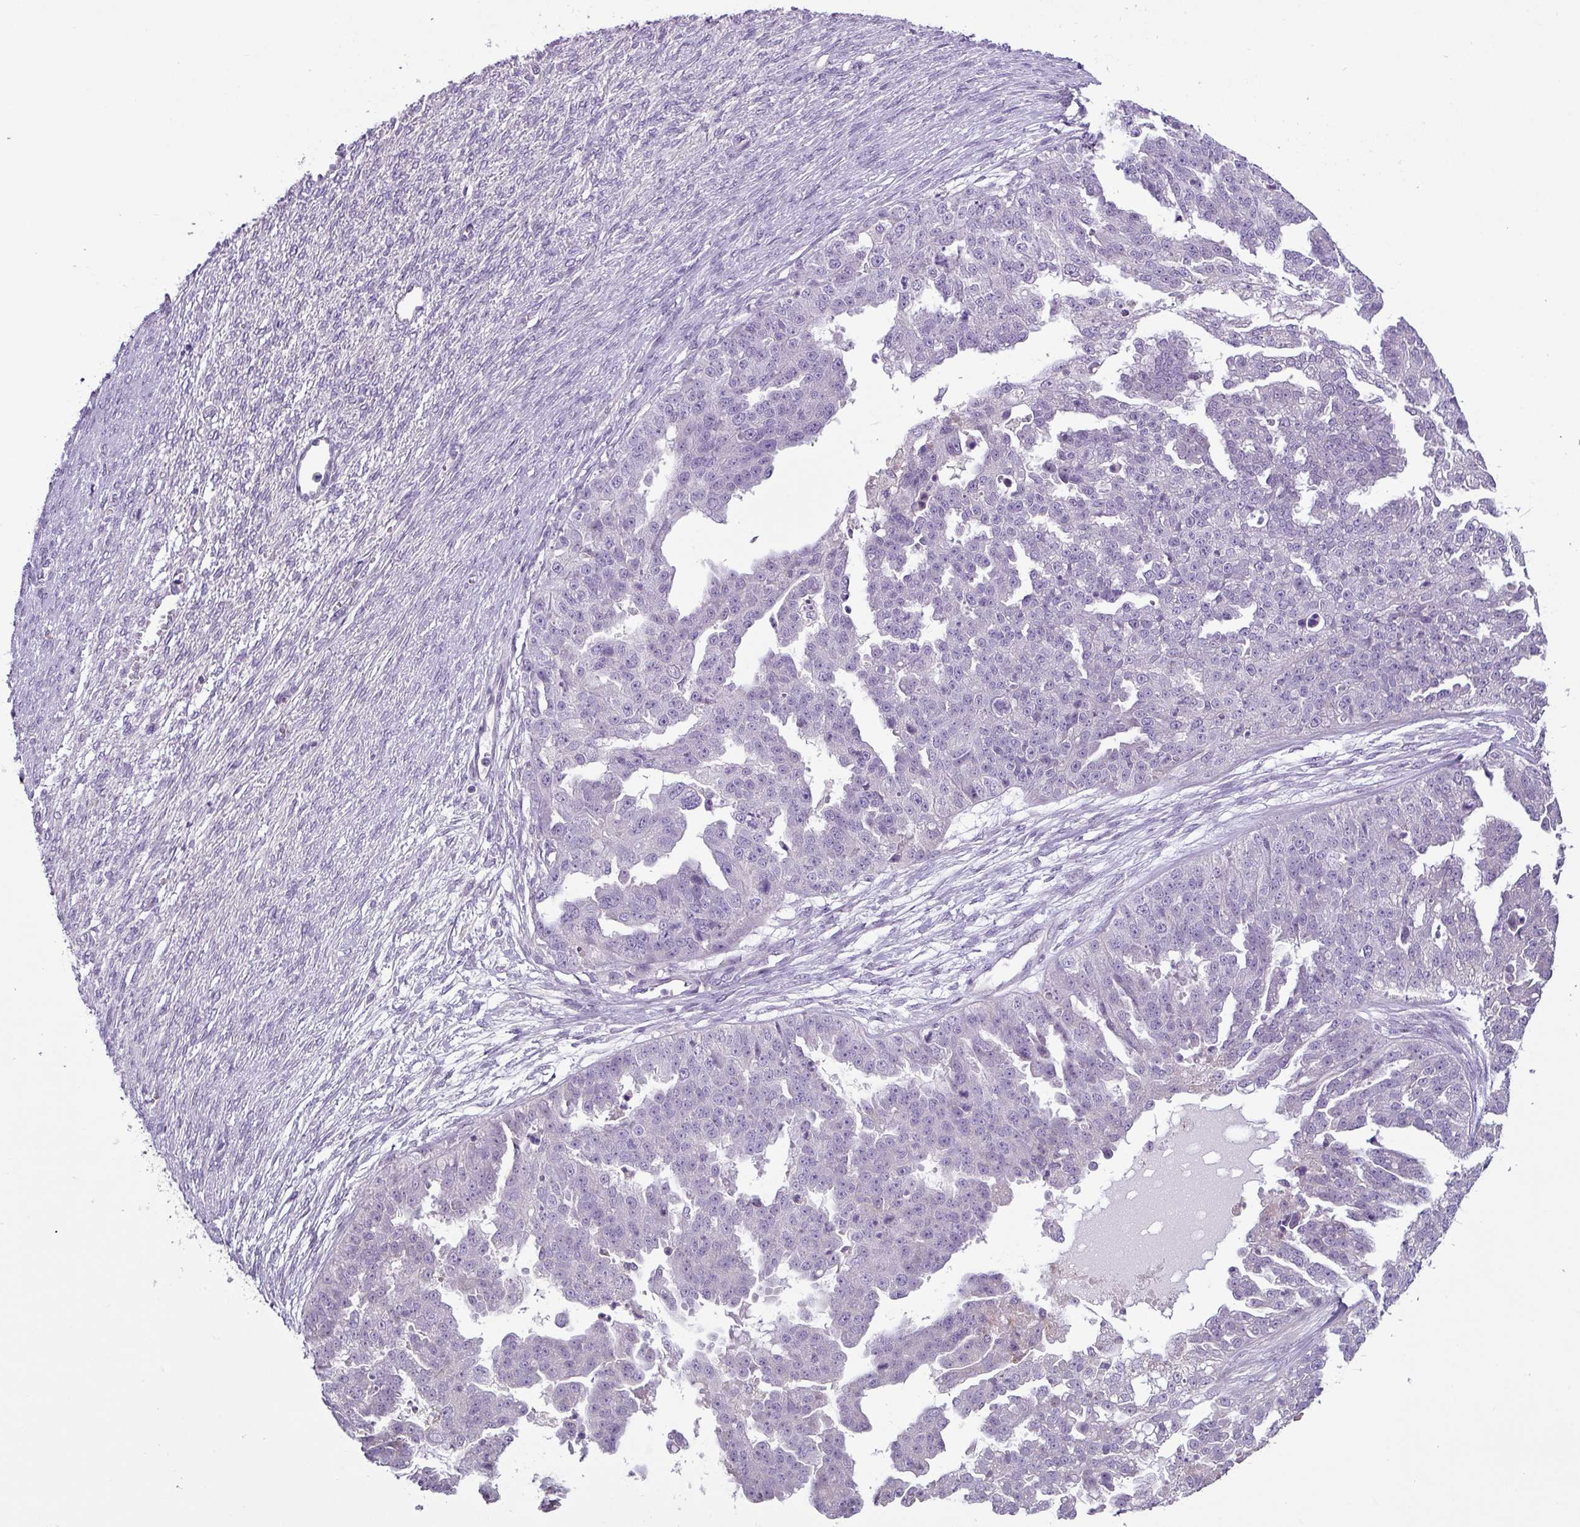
{"staining": {"intensity": "negative", "quantity": "none", "location": "none"}, "tissue": "ovarian cancer", "cell_type": "Tumor cells", "image_type": "cancer", "snomed": [{"axis": "morphology", "description": "Cystadenocarcinoma, serous, NOS"}, {"axis": "topography", "description": "Ovary"}], "caption": "Tumor cells show no significant positivity in ovarian cancer.", "gene": "TMEM178B", "patient": {"sex": "female", "age": 58}}